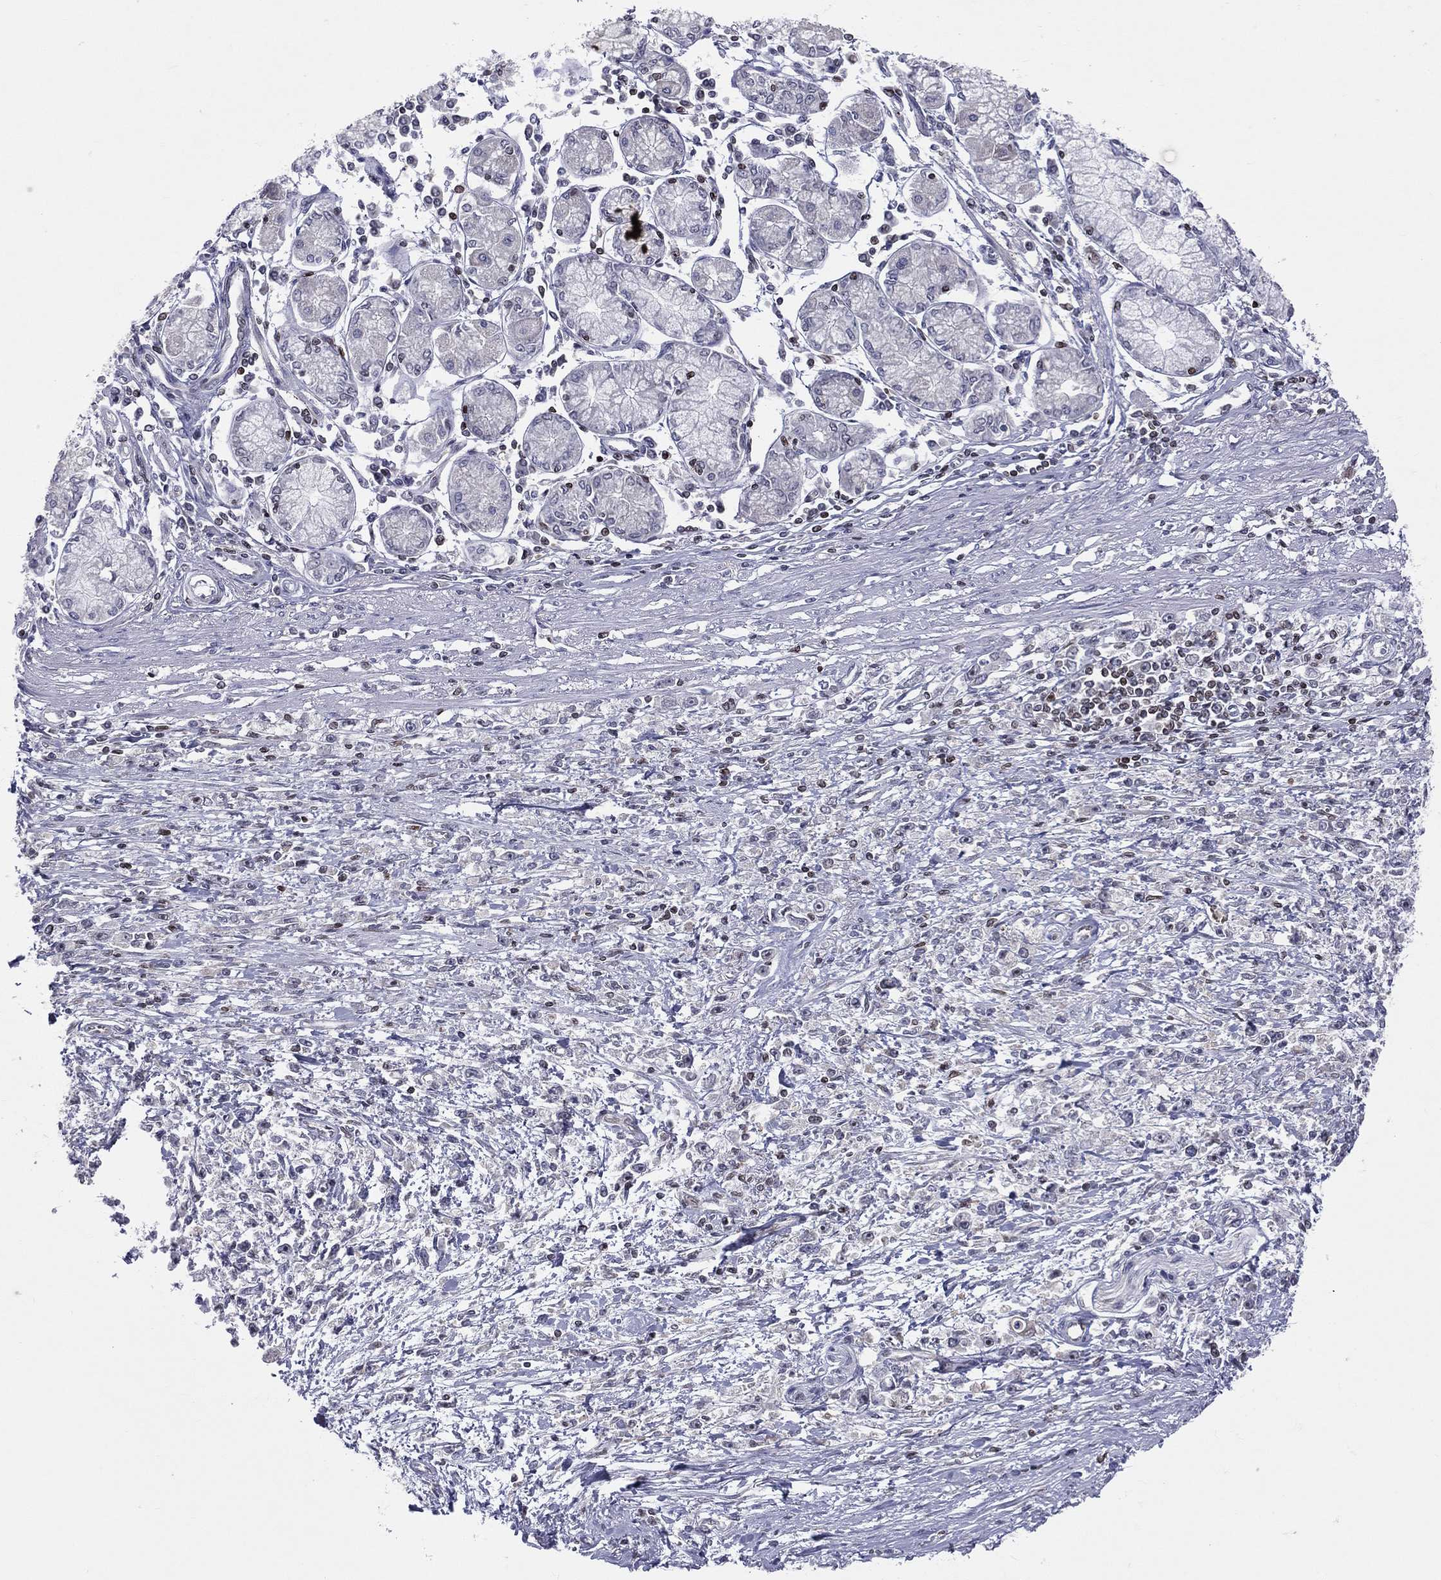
{"staining": {"intensity": "negative", "quantity": "none", "location": "none"}, "tissue": "stomach cancer", "cell_type": "Tumor cells", "image_type": "cancer", "snomed": [{"axis": "morphology", "description": "Adenocarcinoma, NOS"}, {"axis": "topography", "description": "Stomach"}], "caption": "Tumor cells are negative for protein expression in human stomach cancer.", "gene": "DBF4B", "patient": {"sex": "female", "age": 59}}